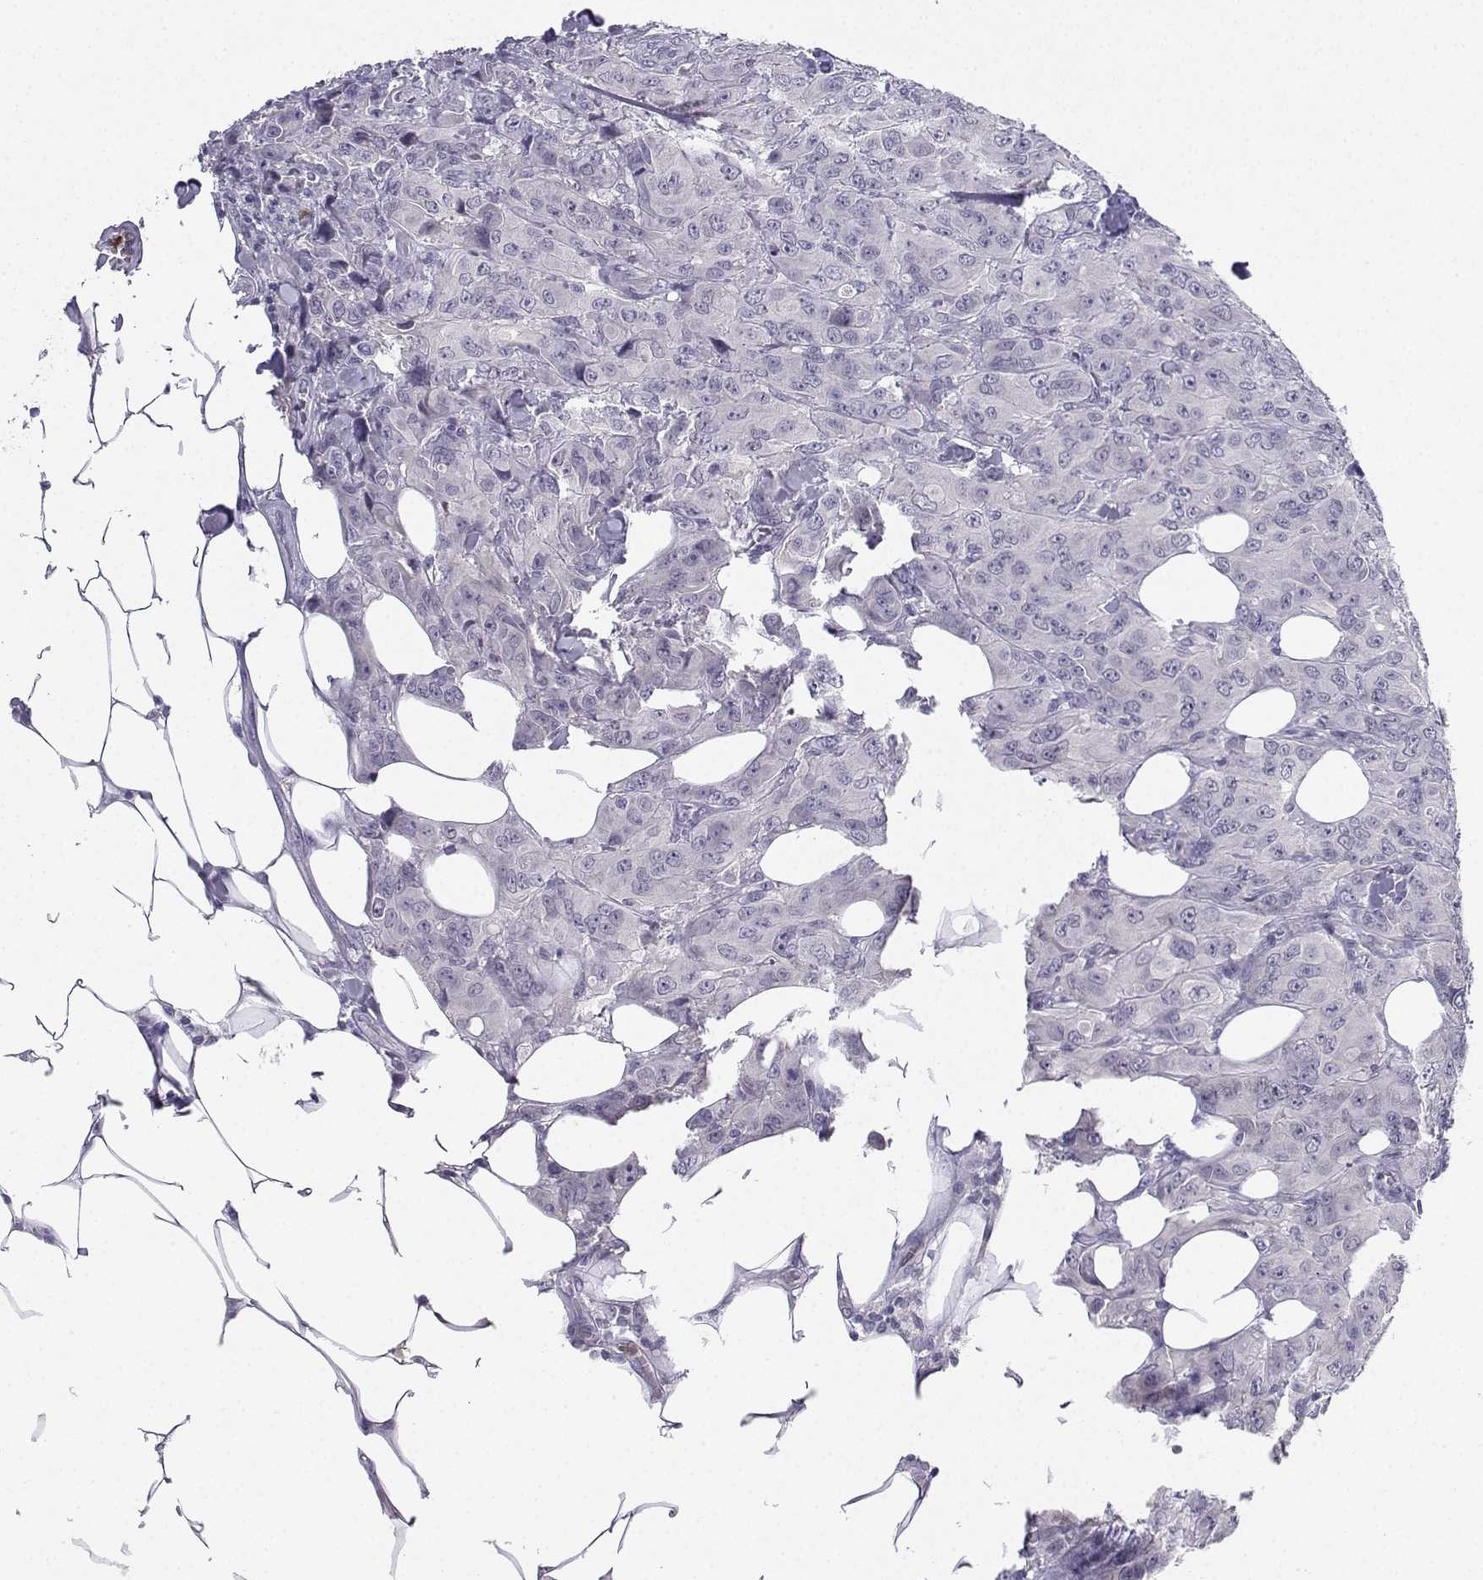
{"staining": {"intensity": "negative", "quantity": "none", "location": "none"}, "tissue": "breast cancer", "cell_type": "Tumor cells", "image_type": "cancer", "snomed": [{"axis": "morphology", "description": "Duct carcinoma"}, {"axis": "topography", "description": "Breast"}], "caption": "High power microscopy micrograph of an immunohistochemistry (IHC) photomicrograph of breast cancer, revealing no significant positivity in tumor cells.", "gene": "CALY", "patient": {"sex": "female", "age": 43}}